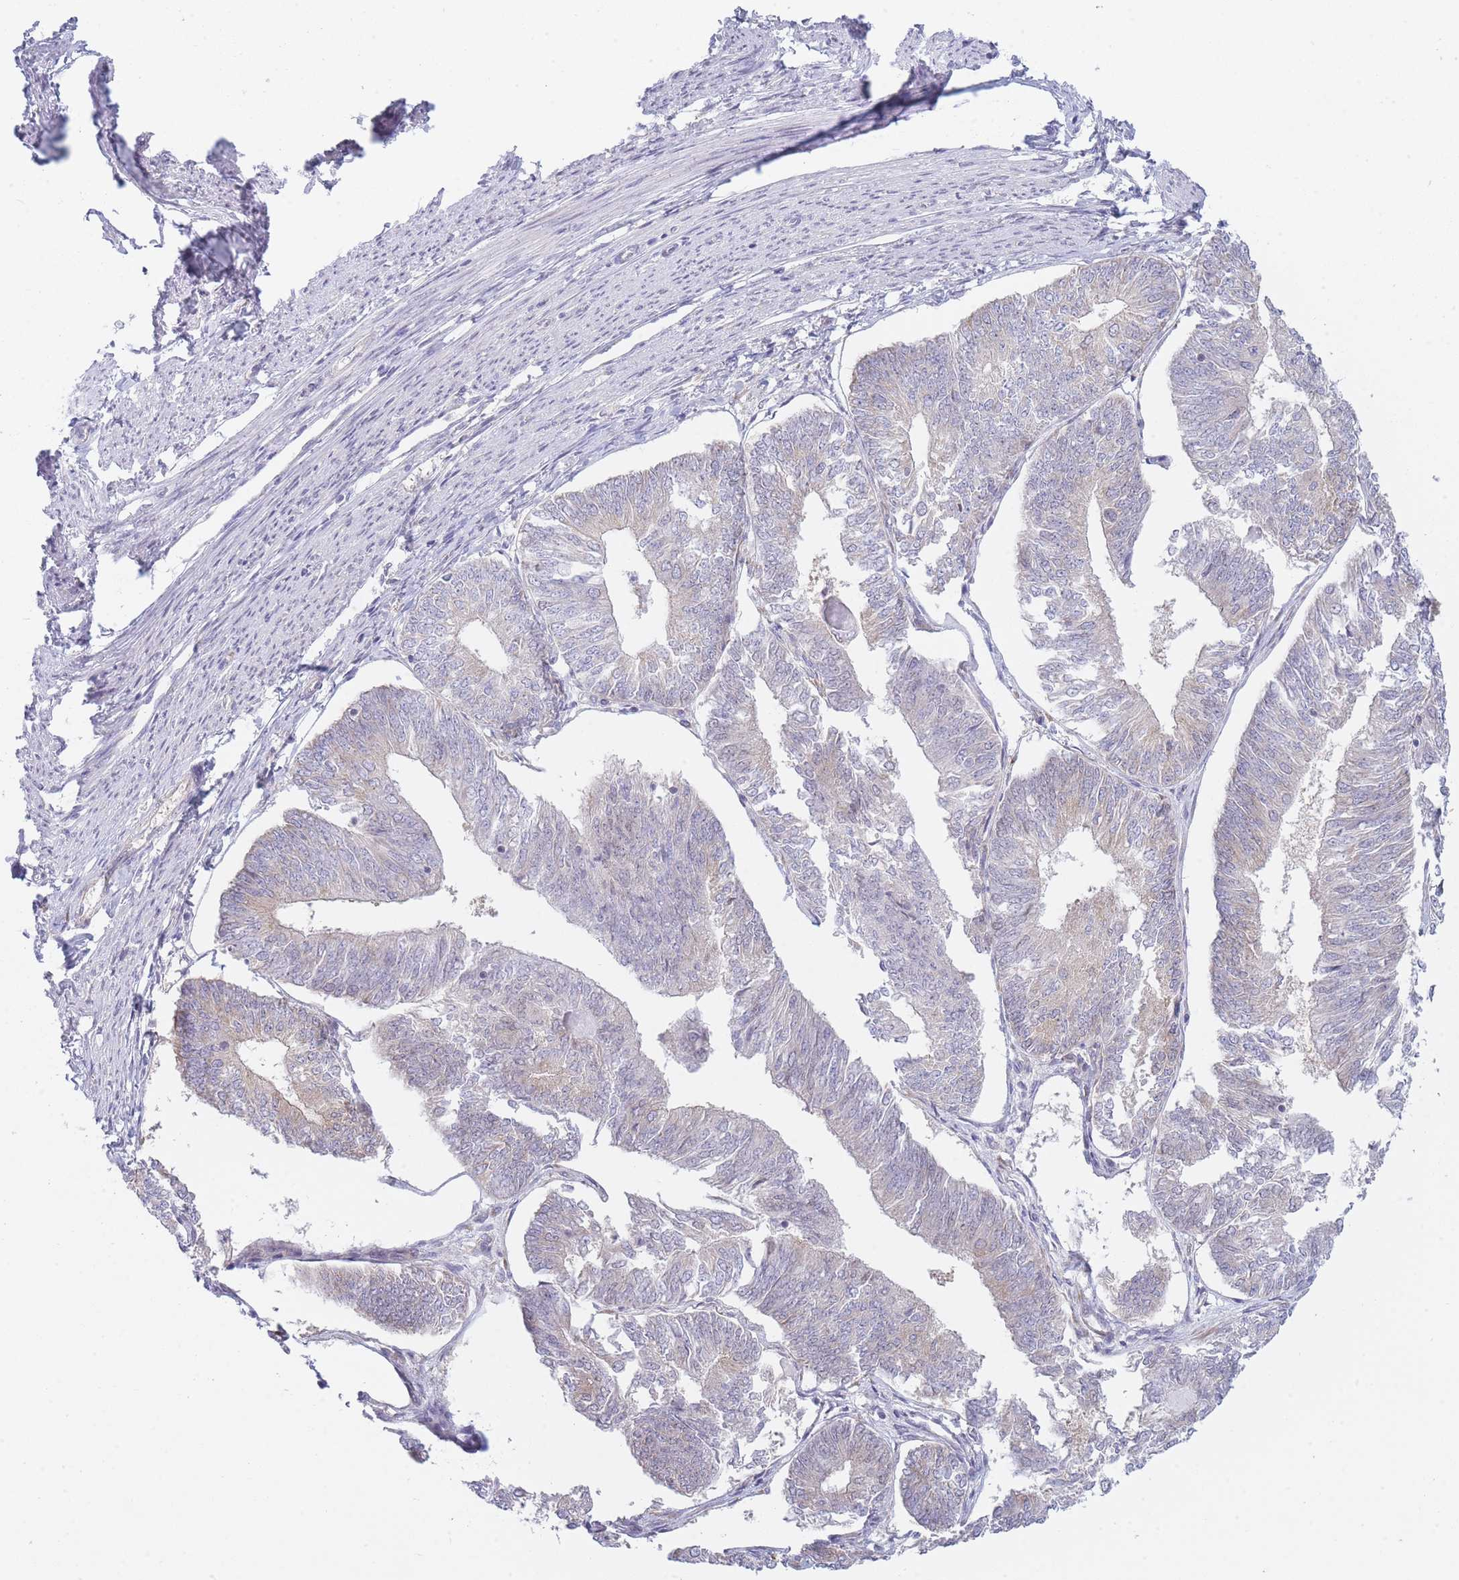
{"staining": {"intensity": "negative", "quantity": "none", "location": "none"}, "tissue": "endometrial cancer", "cell_type": "Tumor cells", "image_type": "cancer", "snomed": [{"axis": "morphology", "description": "Adenocarcinoma, NOS"}, {"axis": "topography", "description": "Endometrium"}], "caption": "Immunohistochemistry (IHC) micrograph of neoplastic tissue: endometrial adenocarcinoma stained with DAB (3,3'-diaminobenzidine) displays no significant protein staining in tumor cells. The staining is performed using DAB brown chromogen with nuclei counter-stained in using hematoxylin.", "gene": "OR5L2", "patient": {"sex": "female", "age": 58}}